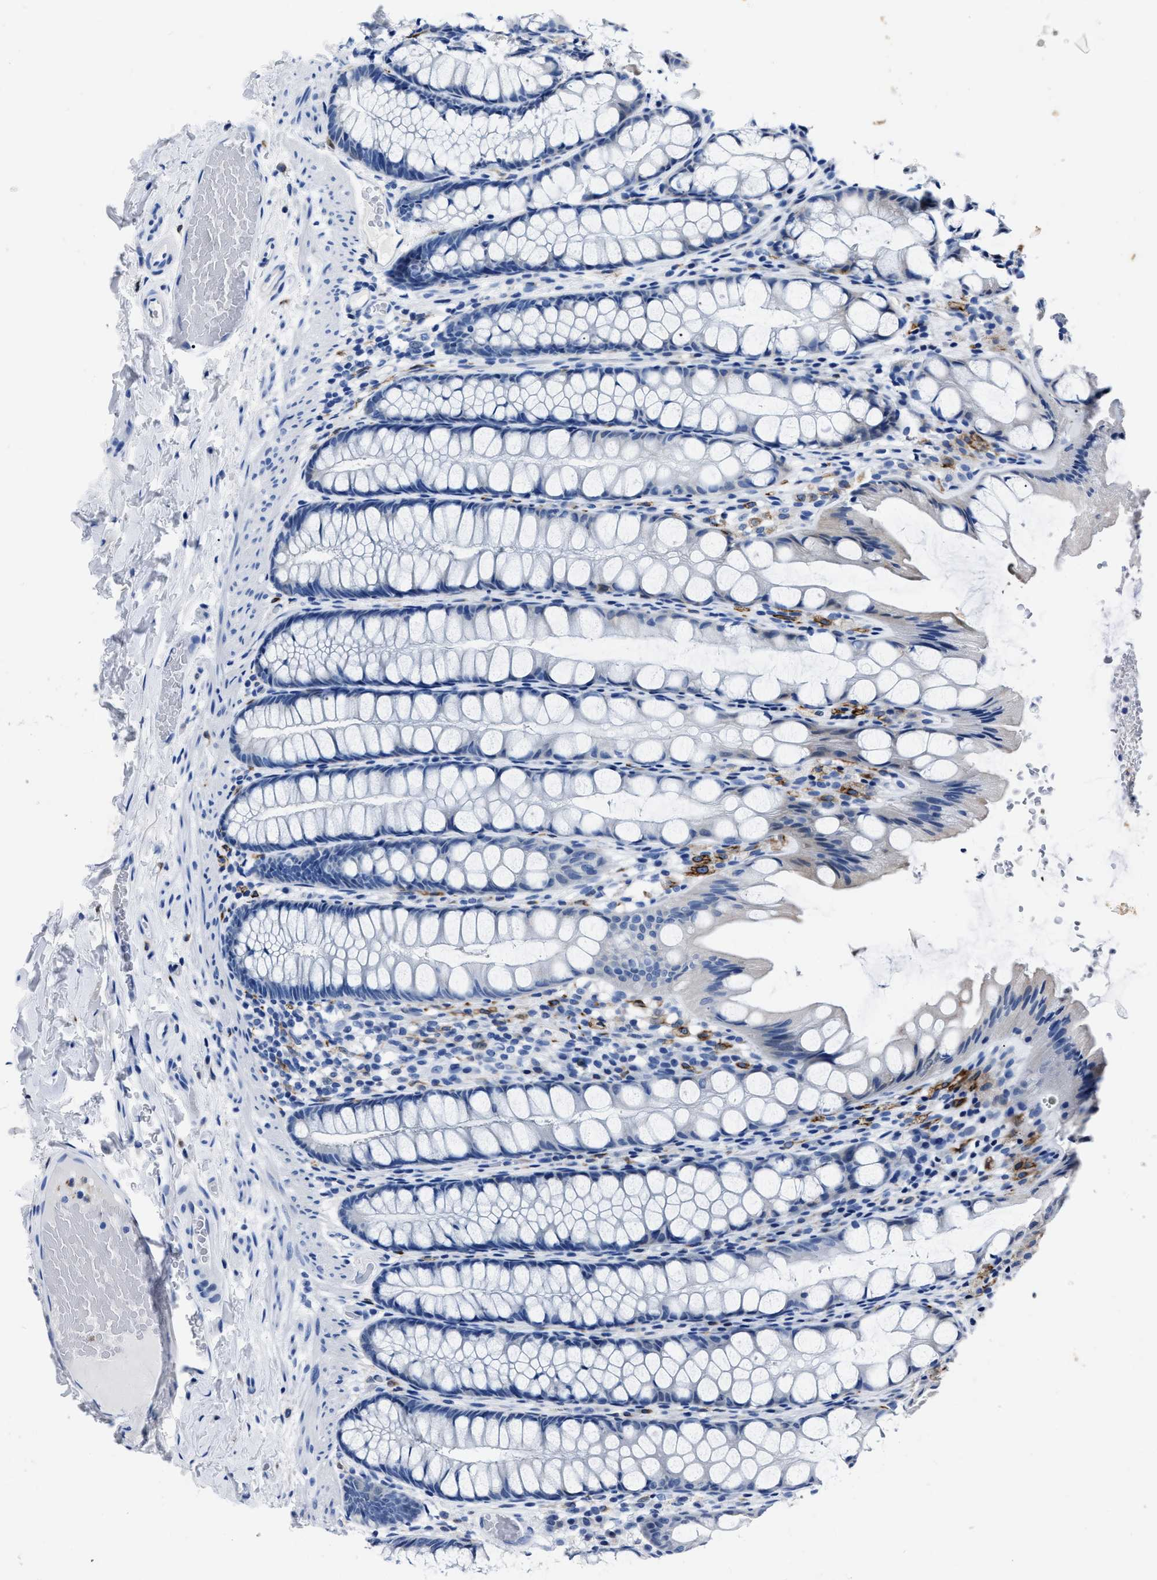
{"staining": {"intensity": "negative", "quantity": "none", "location": "none"}, "tissue": "colon", "cell_type": "Endothelial cells", "image_type": "normal", "snomed": [{"axis": "morphology", "description": "Normal tissue, NOS"}, {"axis": "topography", "description": "Colon"}], "caption": "Immunohistochemistry (IHC) image of unremarkable colon: human colon stained with DAB (3,3'-diaminobenzidine) reveals no significant protein positivity in endothelial cells.", "gene": "OR10G3", "patient": {"sex": "male", "age": 47}}